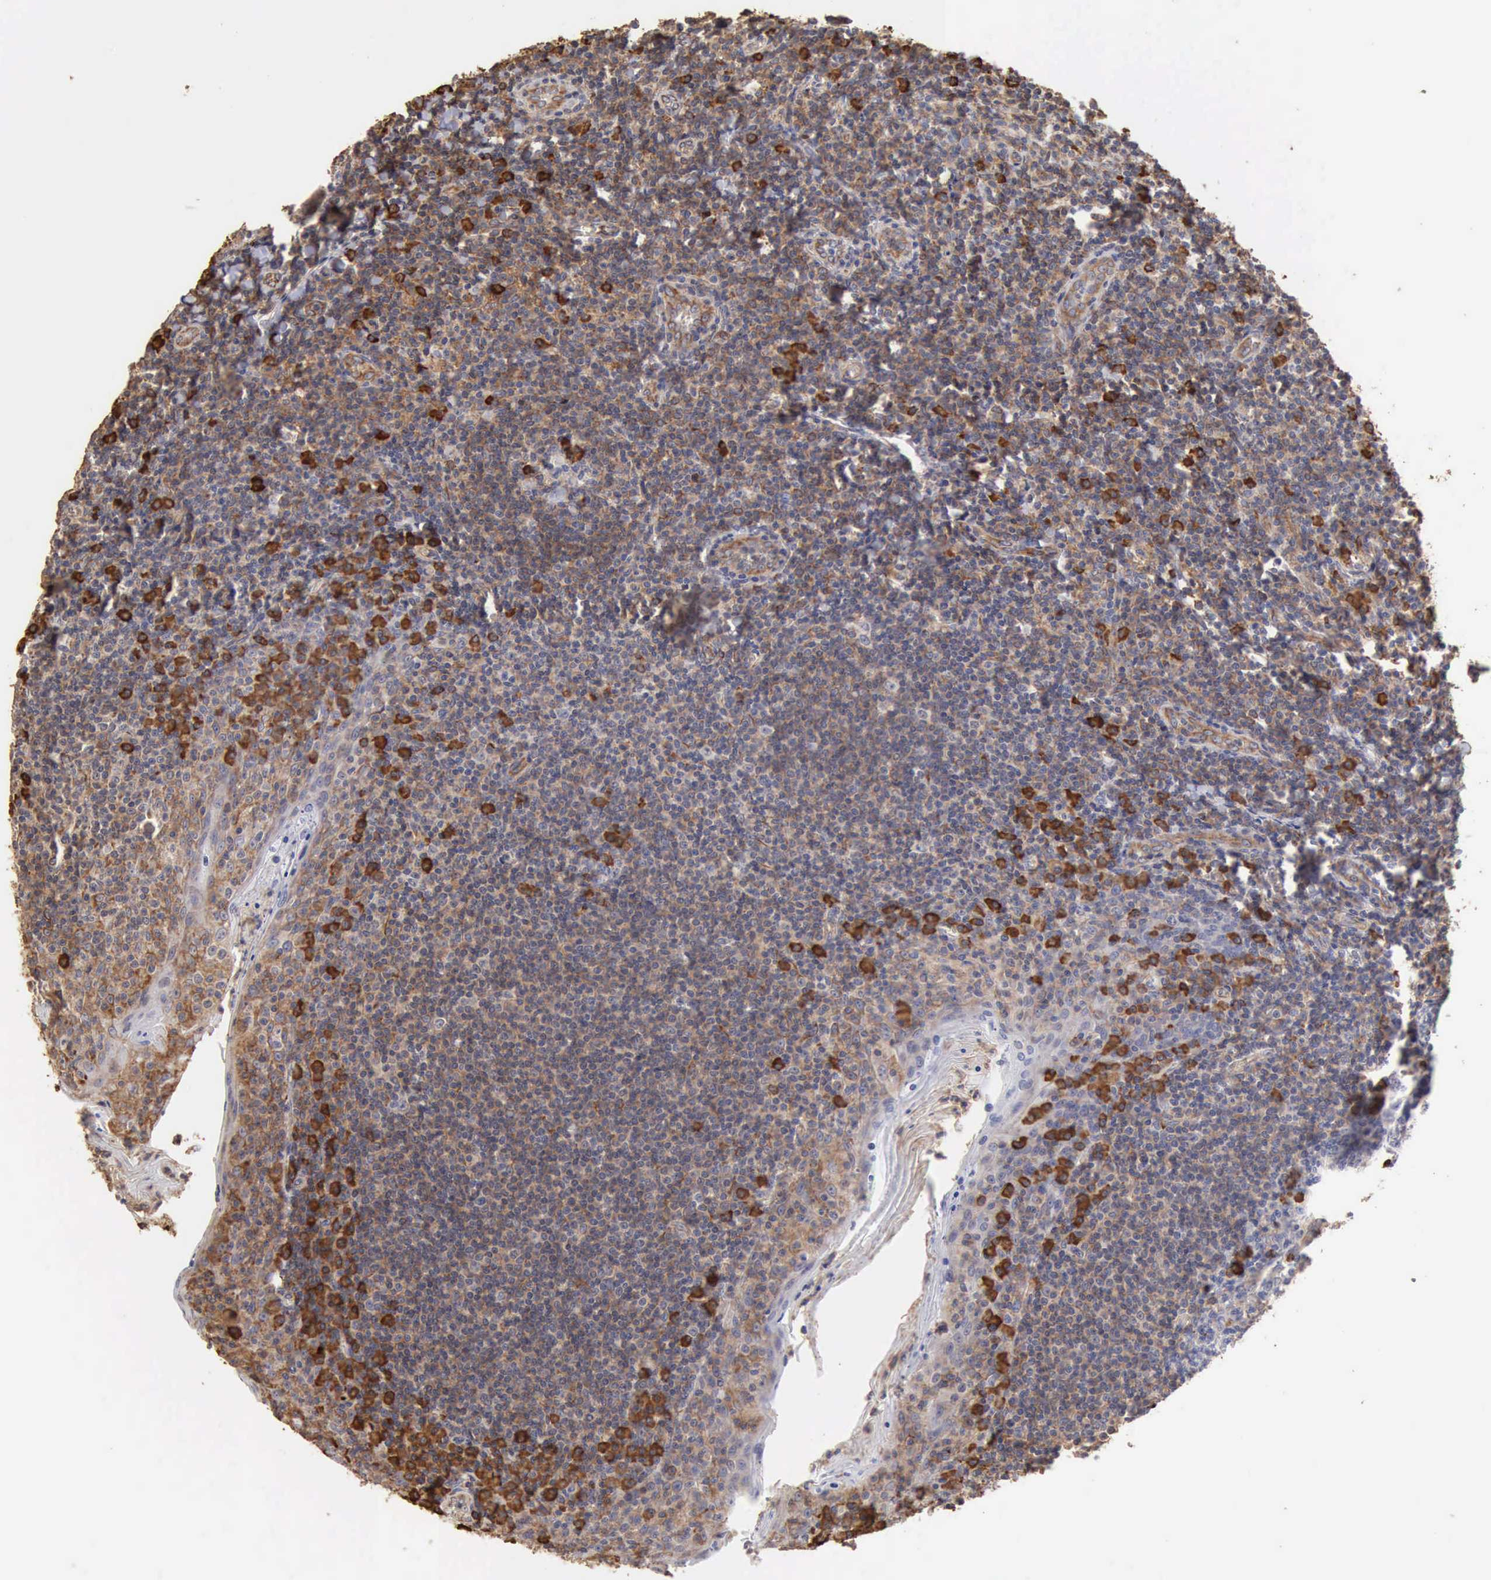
{"staining": {"intensity": "moderate", "quantity": "<25%", "location": "cytoplasmic/membranous"}, "tissue": "tonsil", "cell_type": "Germinal center cells", "image_type": "normal", "snomed": [{"axis": "morphology", "description": "Normal tissue, NOS"}, {"axis": "topography", "description": "Tonsil"}], "caption": "This image reveals benign tonsil stained with IHC to label a protein in brown. The cytoplasmic/membranous of germinal center cells show moderate positivity for the protein. Nuclei are counter-stained blue.", "gene": "GPR101", "patient": {"sex": "male", "age": 31}}